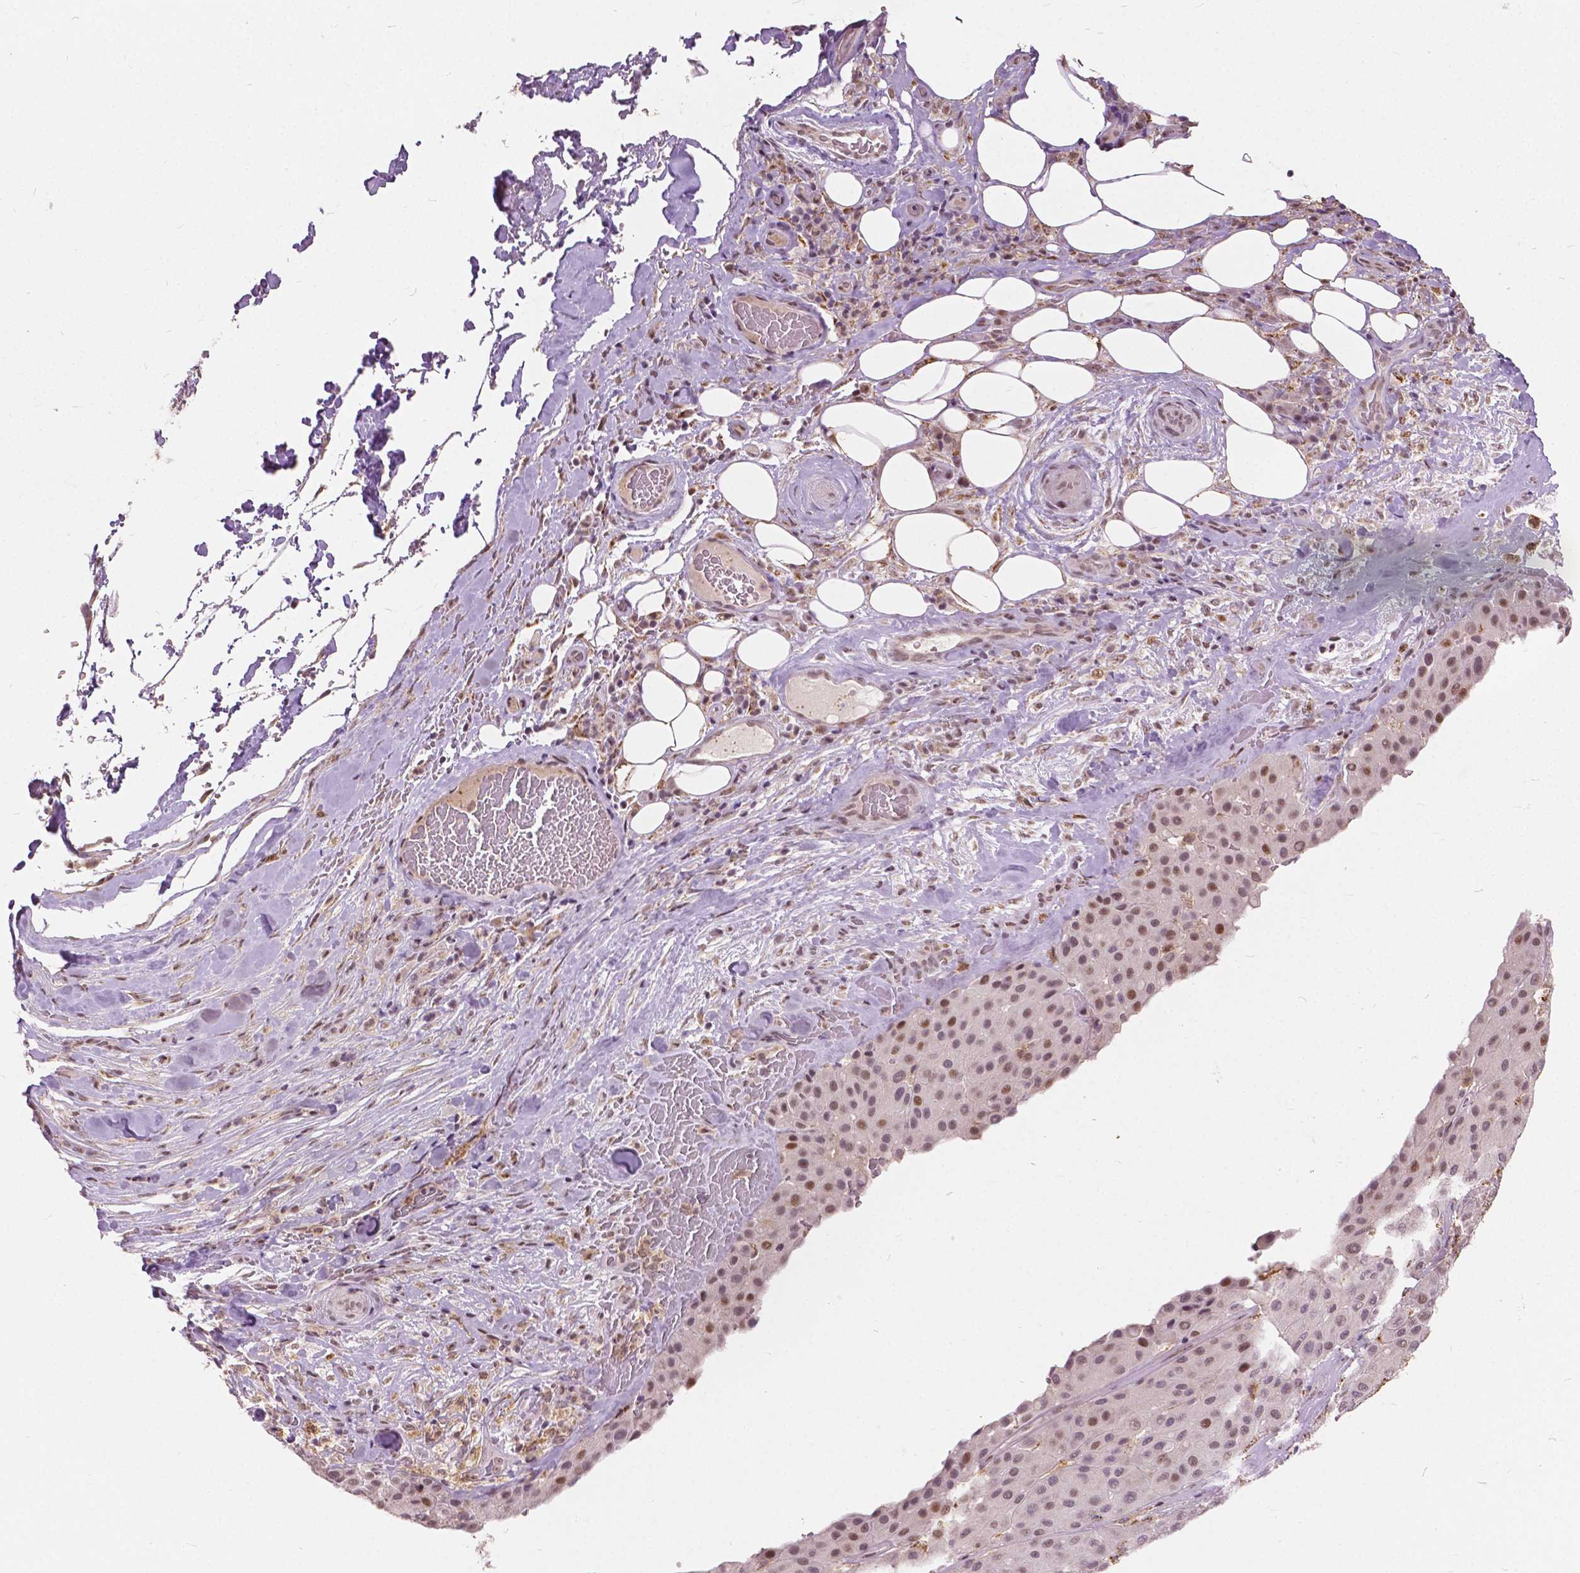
{"staining": {"intensity": "moderate", "quantity": ">75%", "location": "nuclear"}, "tissue": "melanoma", "cell_type": "Tumor cells", "image_type": "cancer", "snomed": [{"axis": "morphology", "description": "Malignant melanoma, Metastatic site"}, {"axis": "topography", "description": "Smooth muscle"}], "caption": "DAB immunohistochemical staining of human melanoma exhibits moderate nuclear protein staining in about >75% of tumor cells.", "gene": "DLX6", "patient": {"sex": "male", "age": 41}}